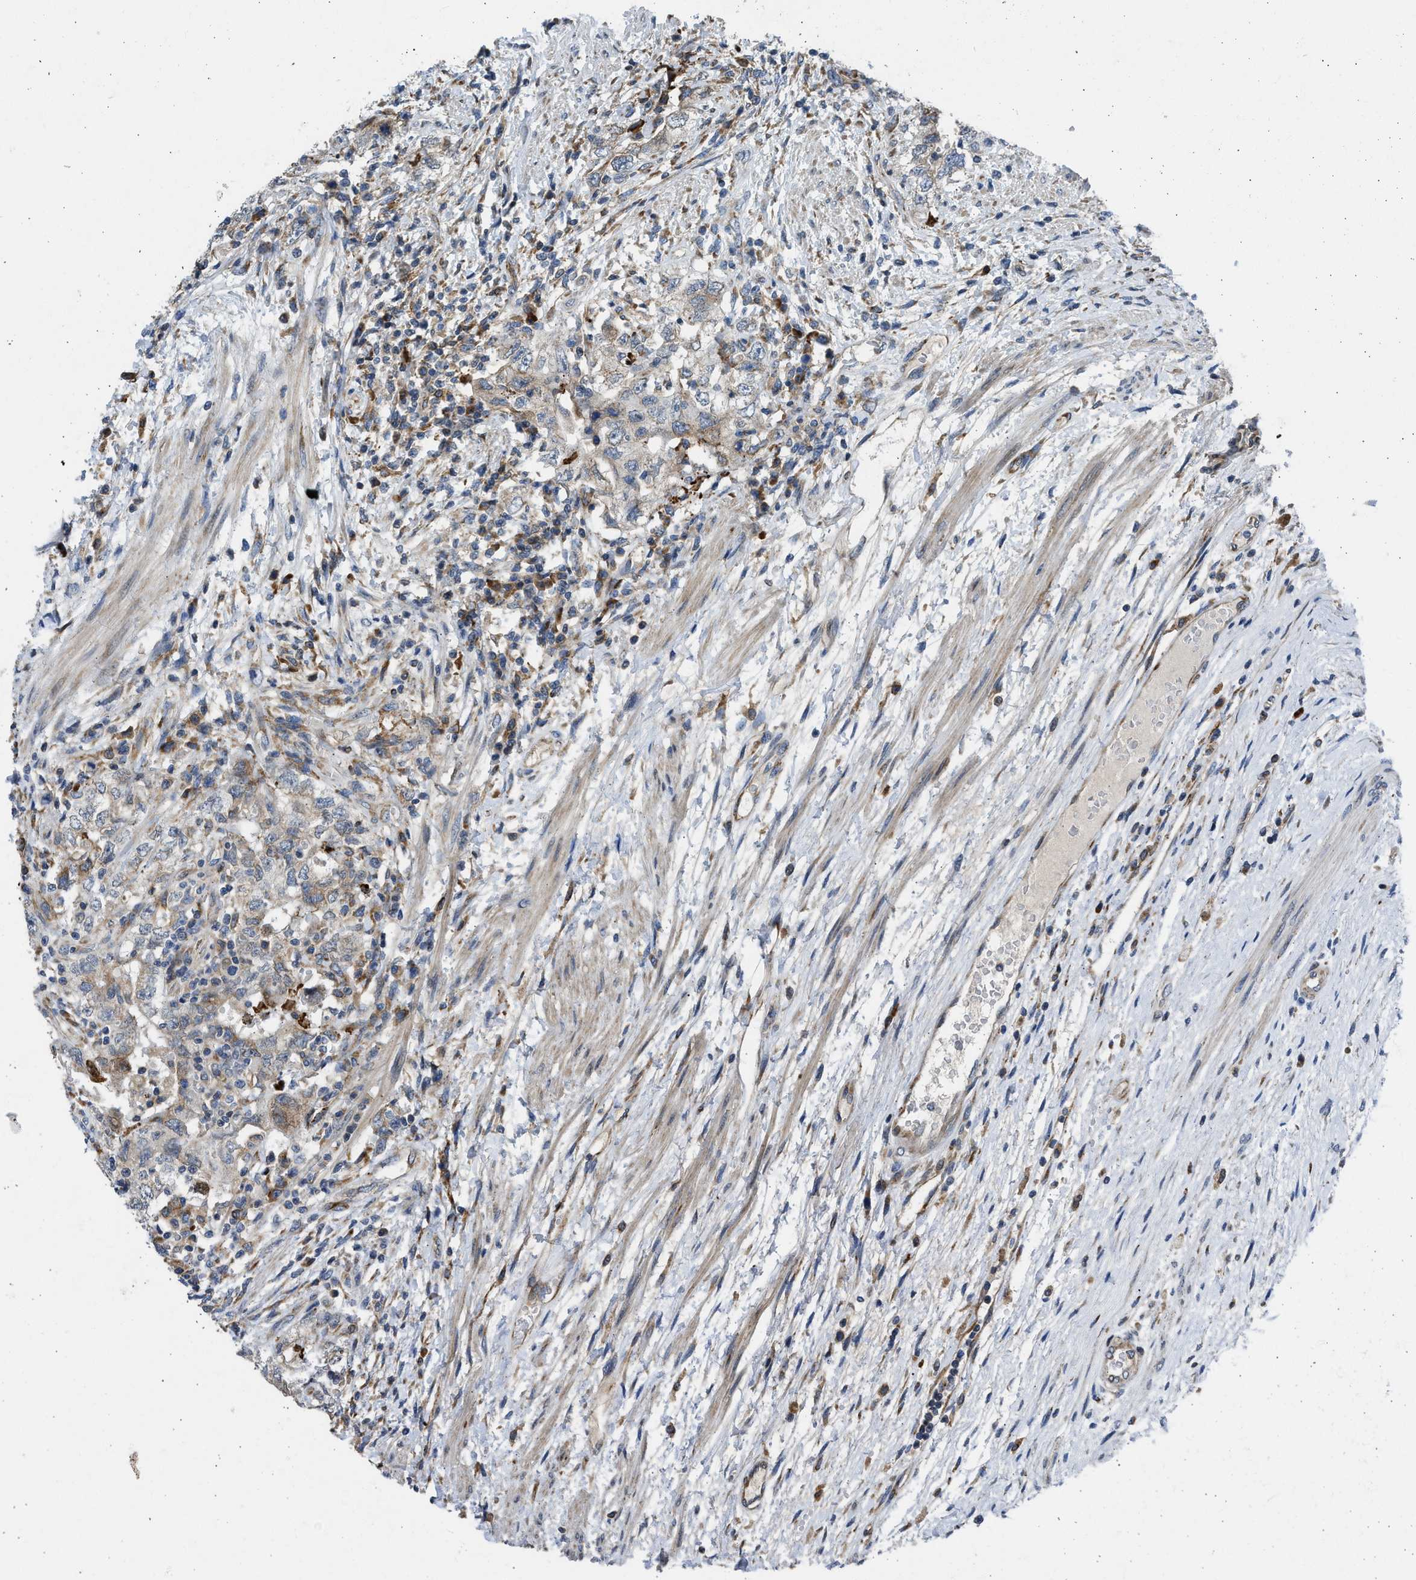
{"staining": {"intensity": "weak", "quantity": "<25%", "location": "cytoplasmic/membranous"}, "tissue": "testis cancer", "cell_type": "Tumor cells", "image_type": "cancer", "snomed": [{"axis": "morphology", "description": "Carcinoma, Embryonal, NOS"}, {"axis": "topography", "description": "Testis"}], "caption": "Testis cancer (embryonal carcinoma) was stained to show a protein in brown. There is no significant staining in tumor cells.", "gene": "PLD2", "patient": {"sex": "male", "age": 26}}